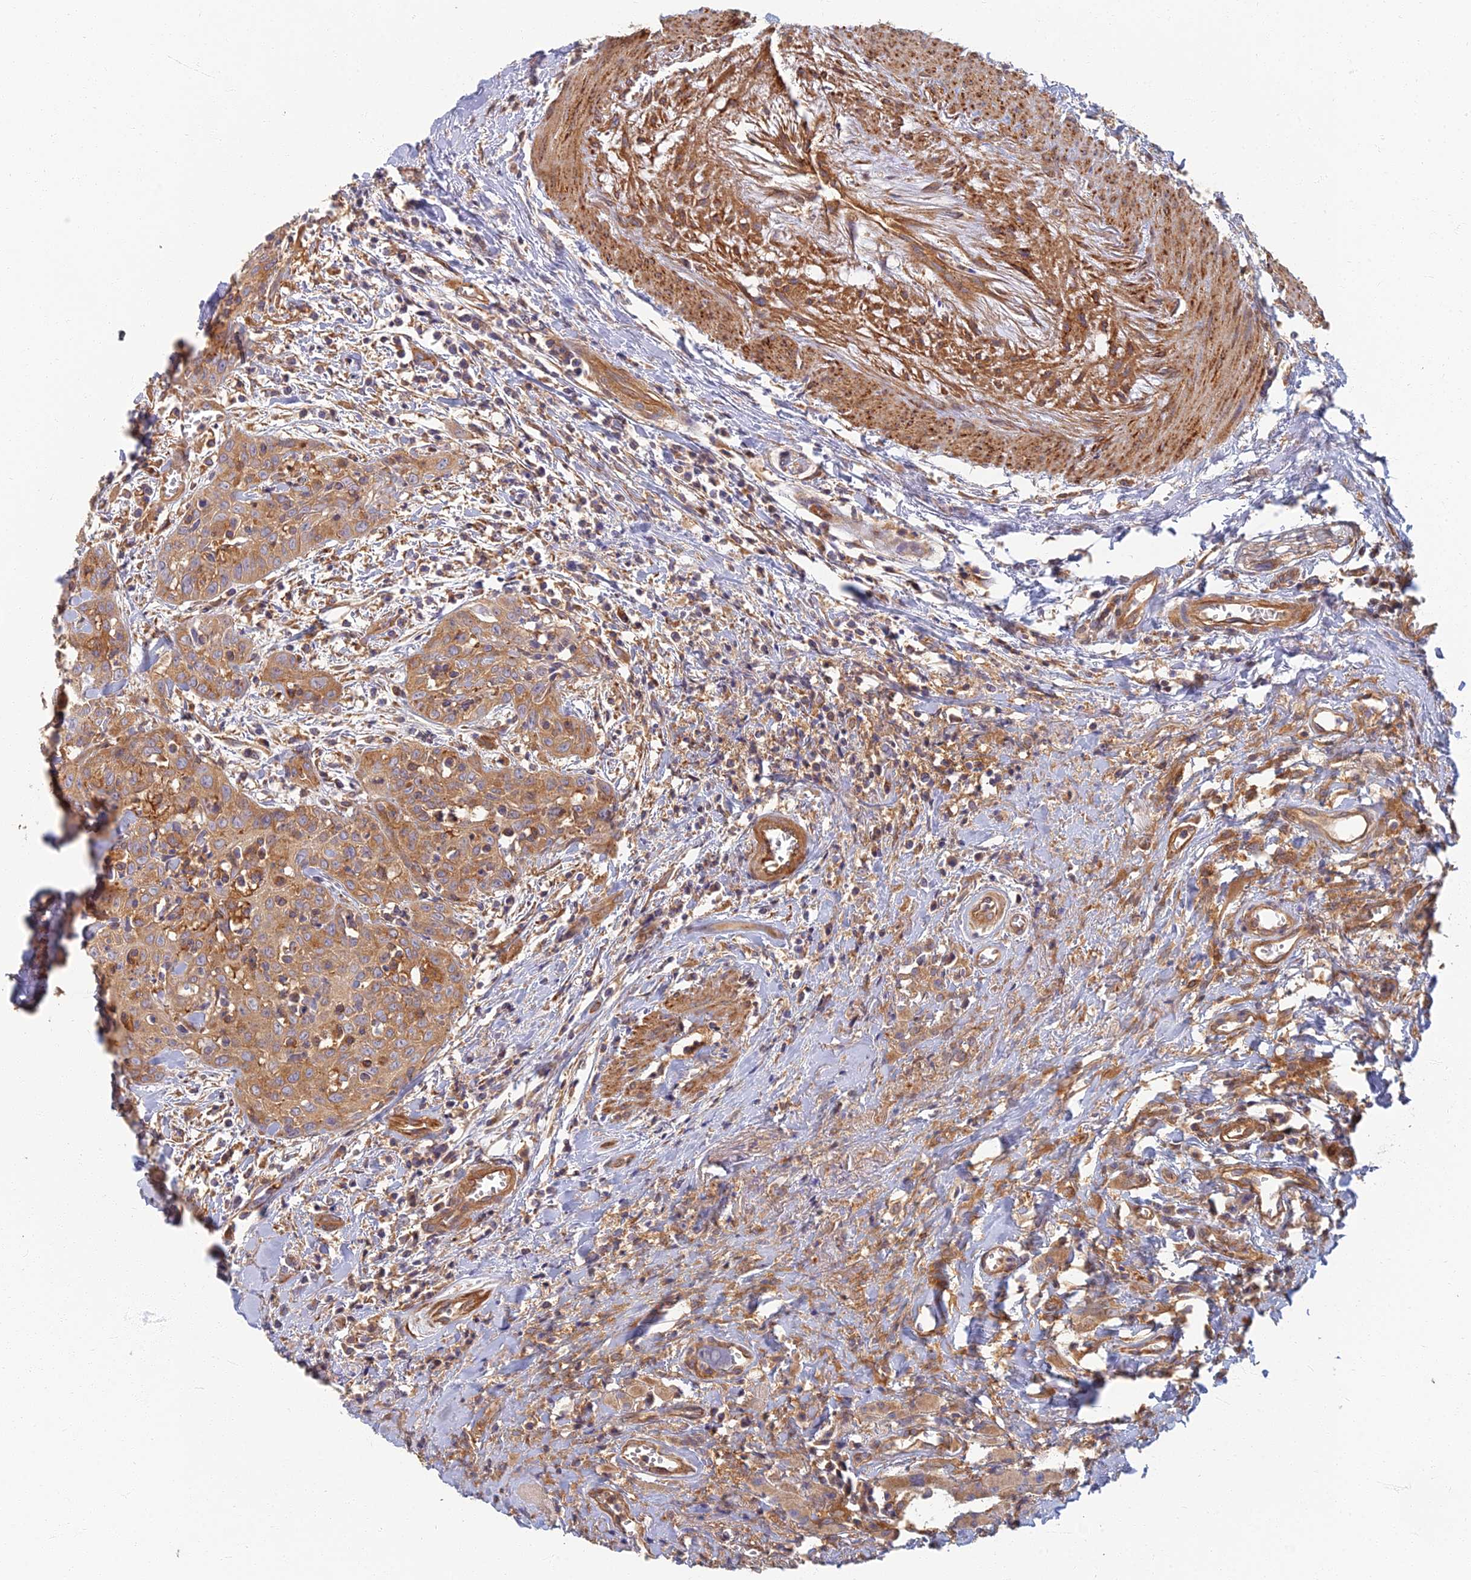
{"staining": {"intensity": "moderate", "quantity": ">75%", "location": "cytoplasmic/membranous"}, "tissue": "head and neck cancer", "cell_type": "Tumor cells", "image_type": "cancer", "snomed": [{"axis": "morphology", "description": "Squamous cell carcinoma, NOS"}, {"axis": "topography", "description": "Head-Neck"}], "caption": "A medium amount of moderate cytoplasmic/membranous expression is appreciated in about >75% of tumor cells in head and neck cancer (squamous cell carcinoma) tissue.", "gene": "RBSN", "patient": {"sex": "female", "age": 70}}